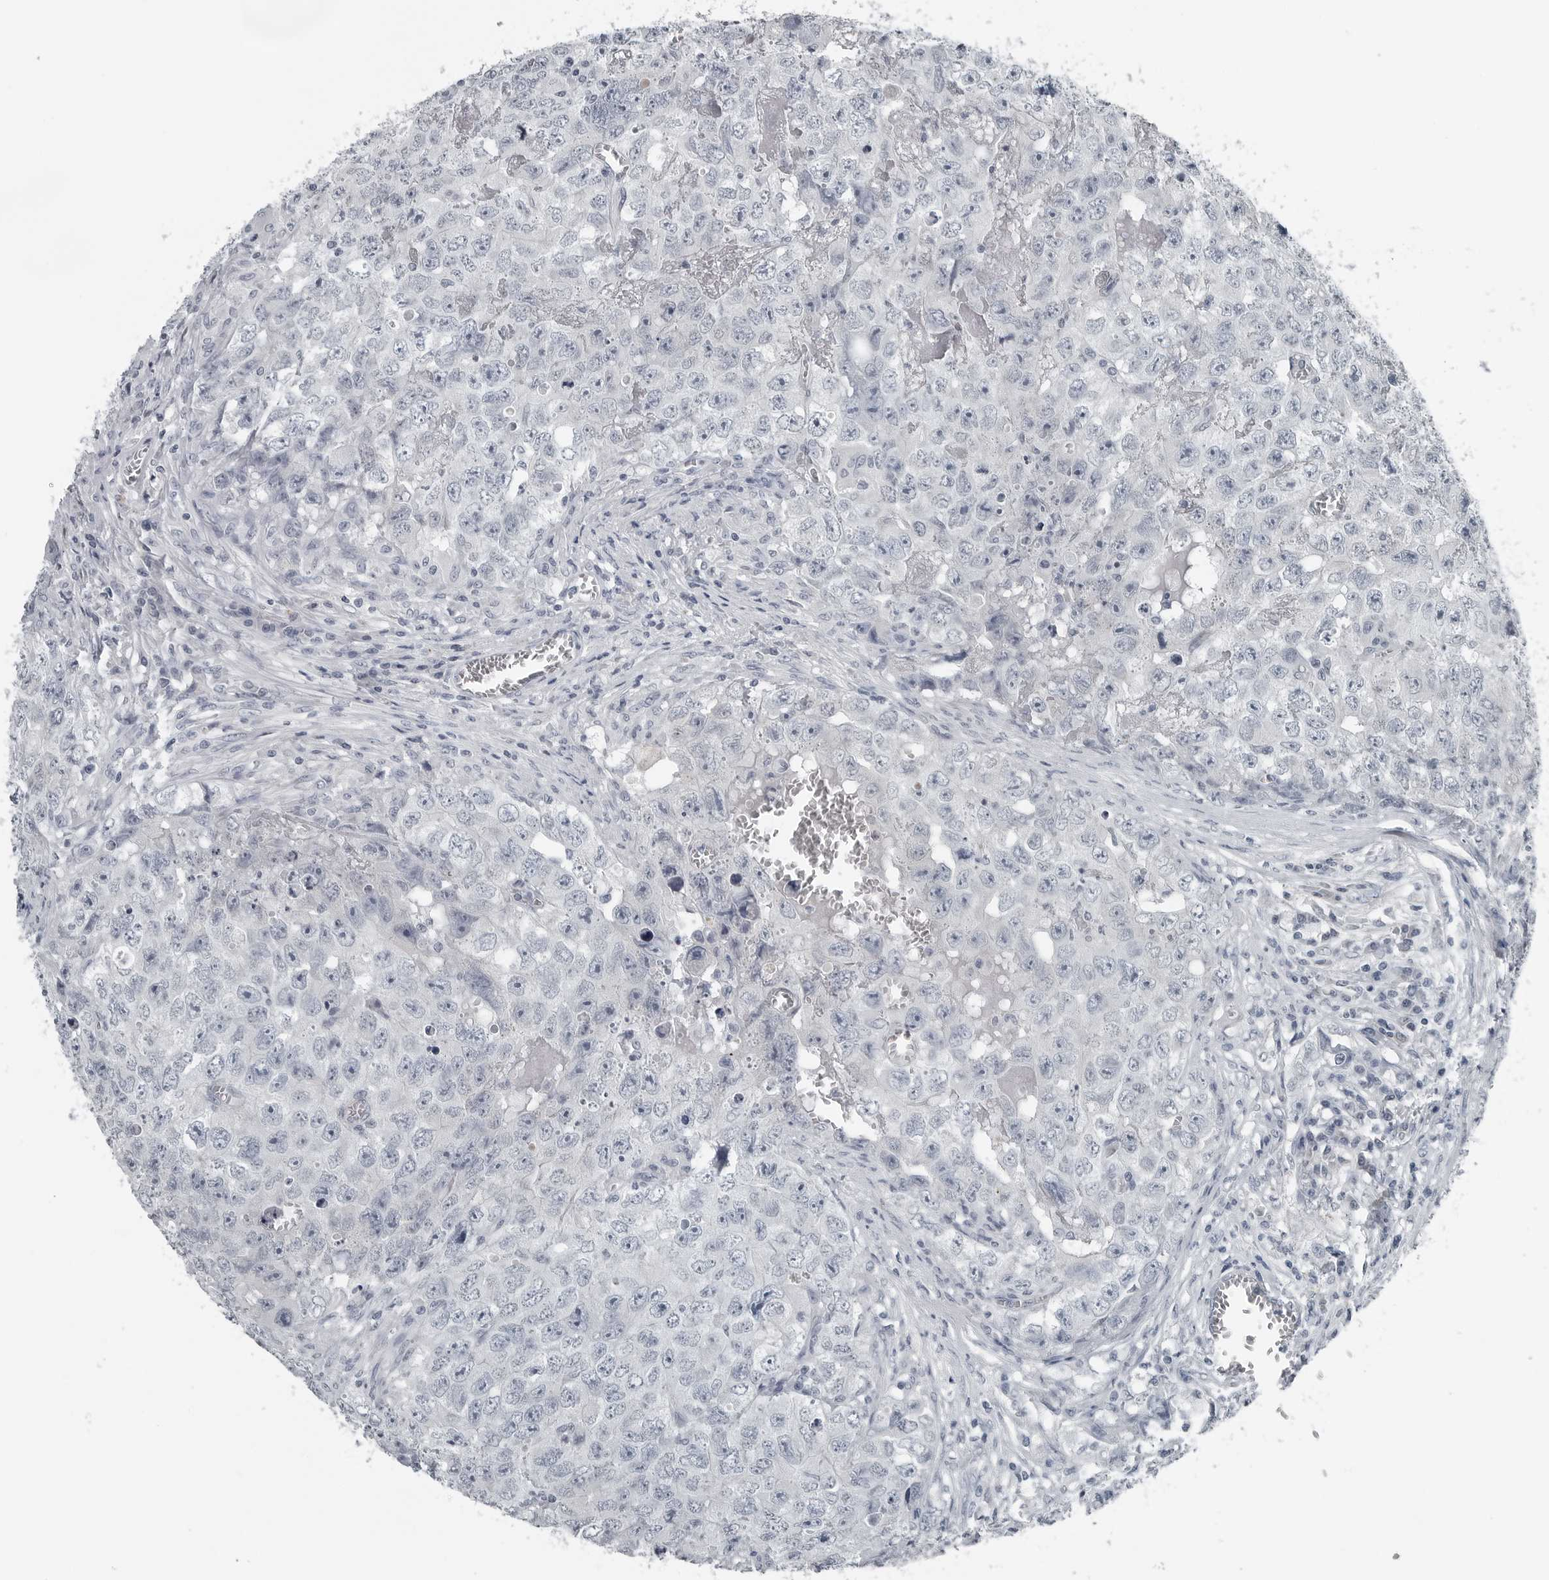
{"staining": {"intensity": "negative", "quantity": "none", "location": "none"}, "tissue": "testis cancer", "cell_type": "Tumor cells", "image_type": "cancer", "snomed": [{"axis": "morphology", "description": "Seminoma, NOS"}, {"axis": "morphology", "description": "Carcinoma, Embryonal, NOS"}, {"axis": "topography", "description": "Testis"}], "caption": "Immunohistochemical staining of human testis cancer shows no significant staining in tumor cells.", "gene": "SPINK1", "patient": {"sex": "male", "age": 43}}